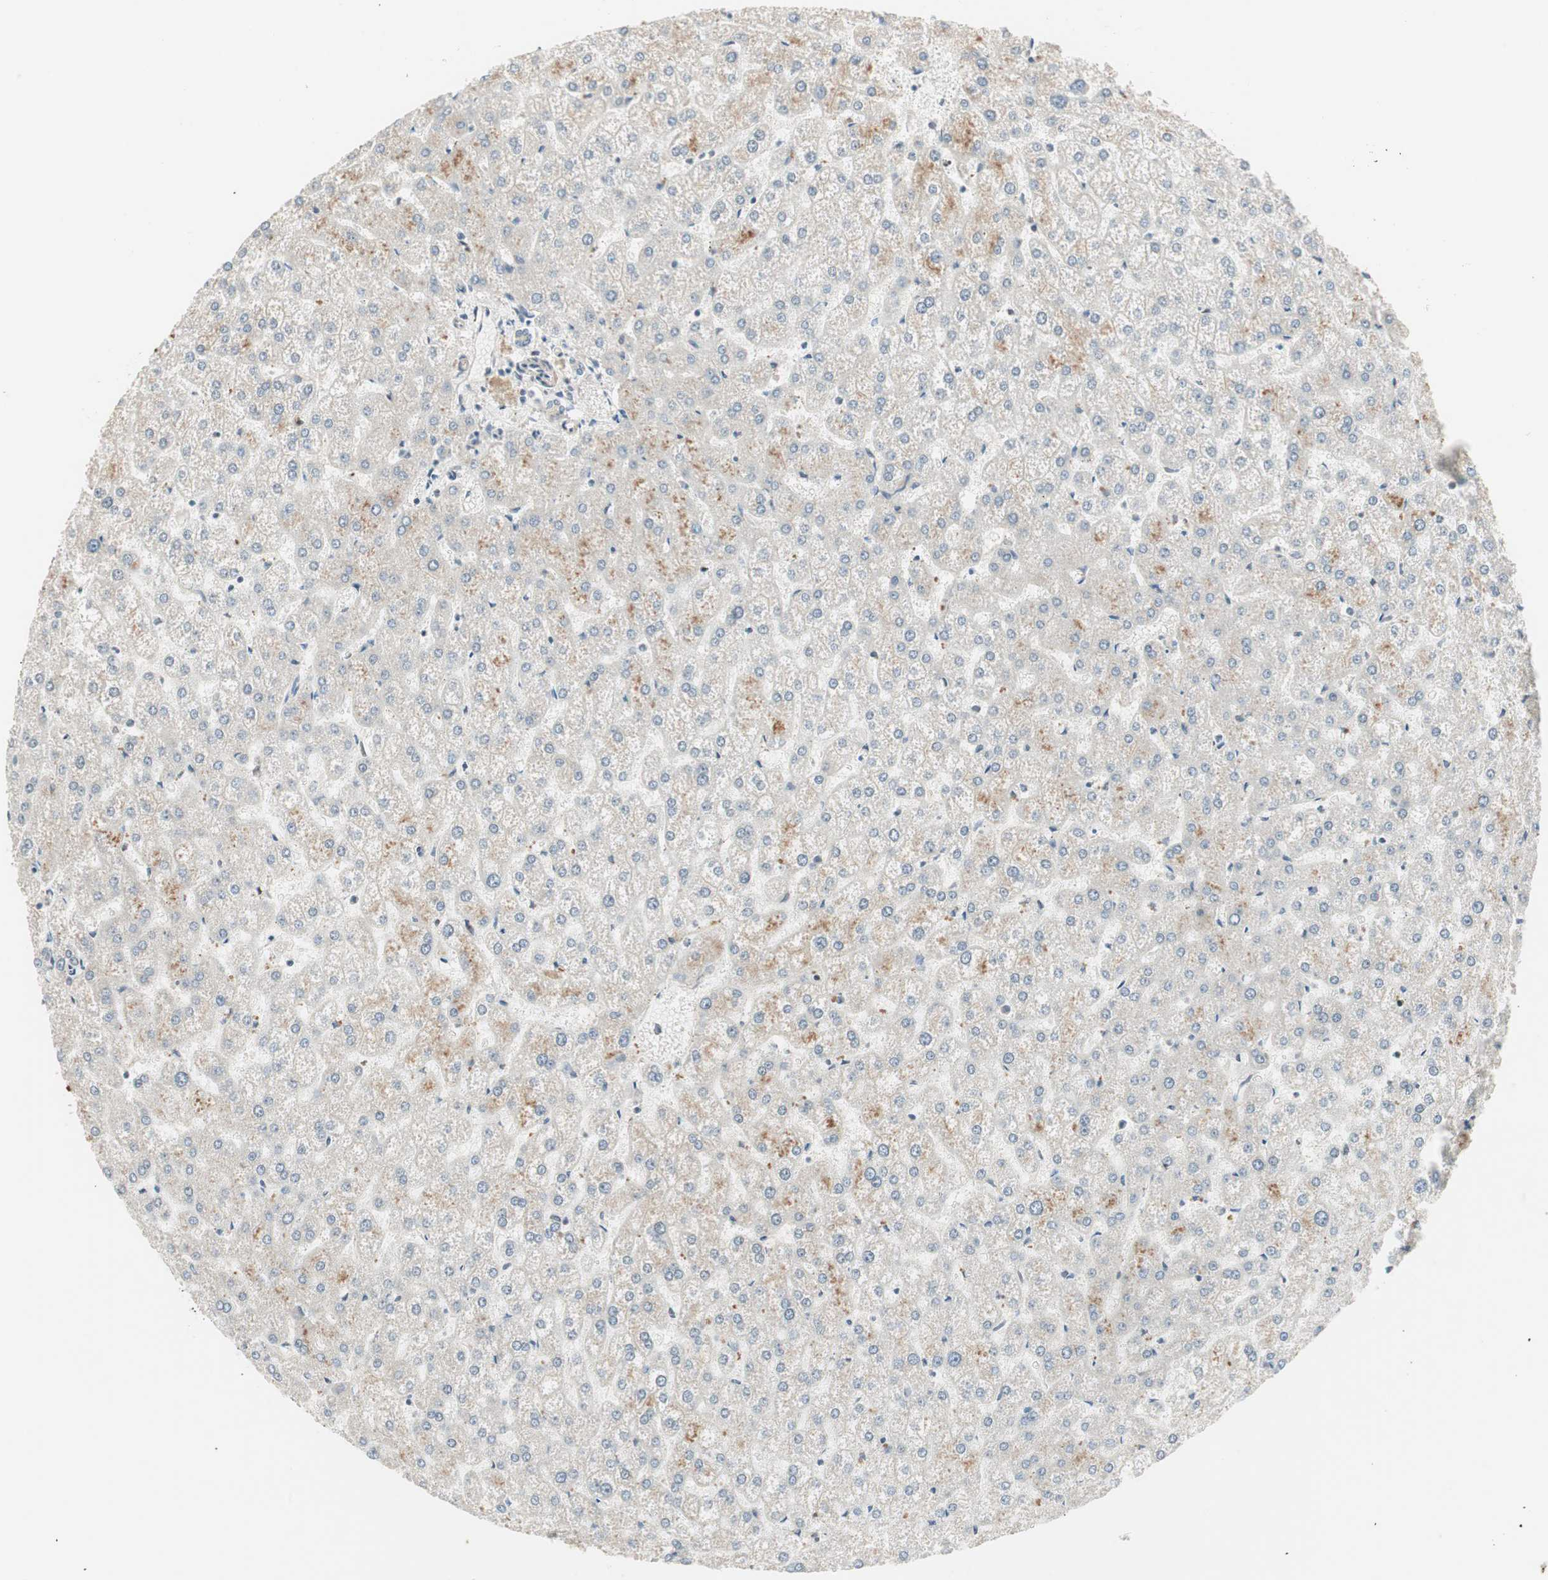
{"staining": {"intensity": "negative", "quantity": "none", "location": "none"}, "tissue": "liver", "cell_type": "Cholangiocytes", "image_type": "normal", "snomed": [{"axis": "morphology", "description": "Normal tissue, NOS"}, {"axis": "topography", "description": "Liver"}], "caption": "High power microscopy photomicrograph of an immunohistochemistry photomicrograph of normal liver, revealing no significant positivity in cholangiocytes.", "gene": "PPP2R5E", "patient": {"sex": "female", "age": 32}}